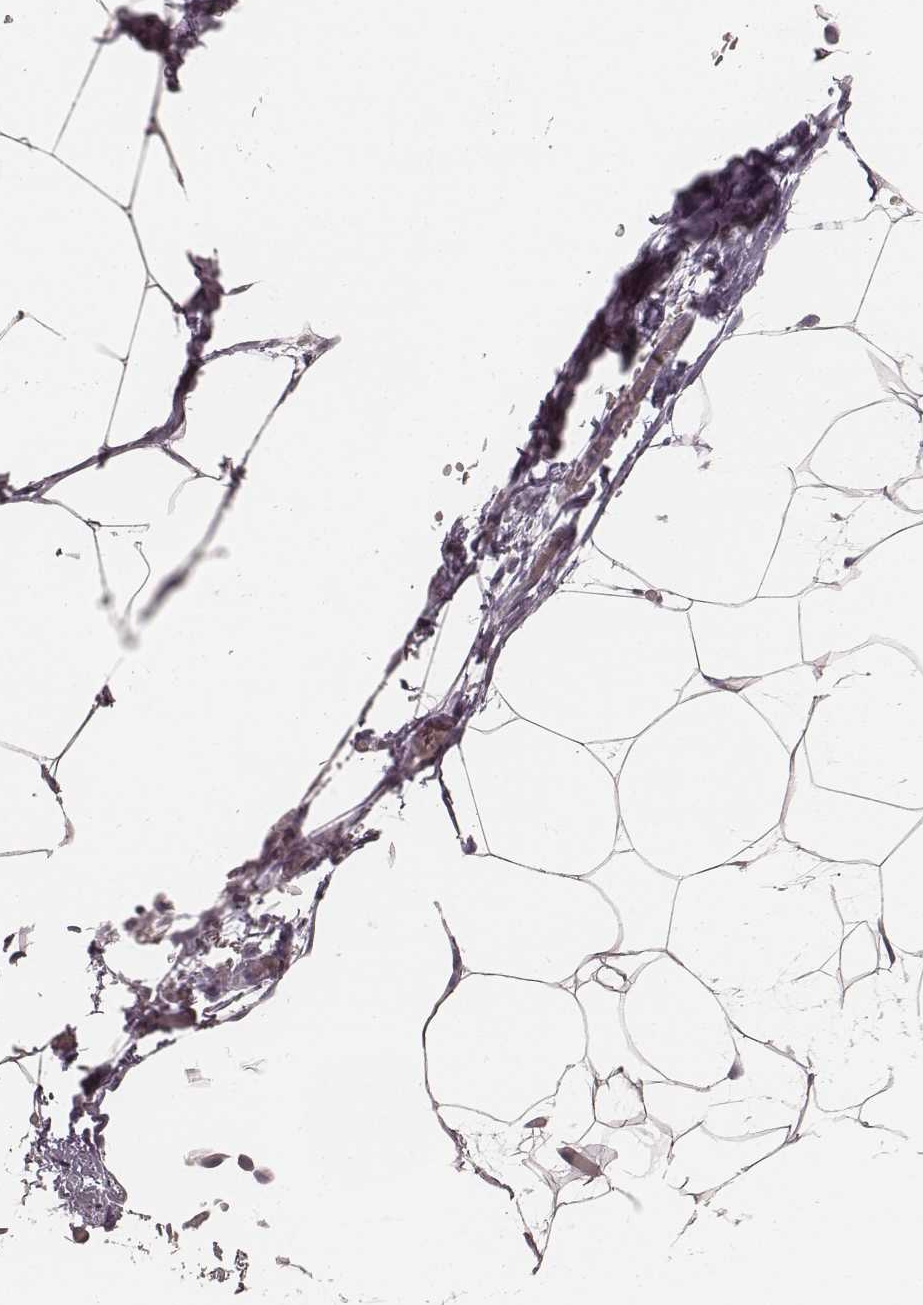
{"staining": {"intensity": "negative", "quantity": "none", "location": "none"}, "tissue": "adipose tissue", "cell_type": "Adipocytes", "image_type": "normal", "snomed": [{"axis": "morphology", "description": "Normal tissue, NOS"}, {"axis": "topography", "description": "Adipose tissue"}], "caption": "Adipose tissue was stained to show a protein in brown. There is no significant expression in adipocytes. (Brightfield microscopy of DAB (3,3'-diaminobenzidine) immunohistochemistry at high magnification).", "gene": "KRT26", "patient": {"sex": "male", "age": 57}}